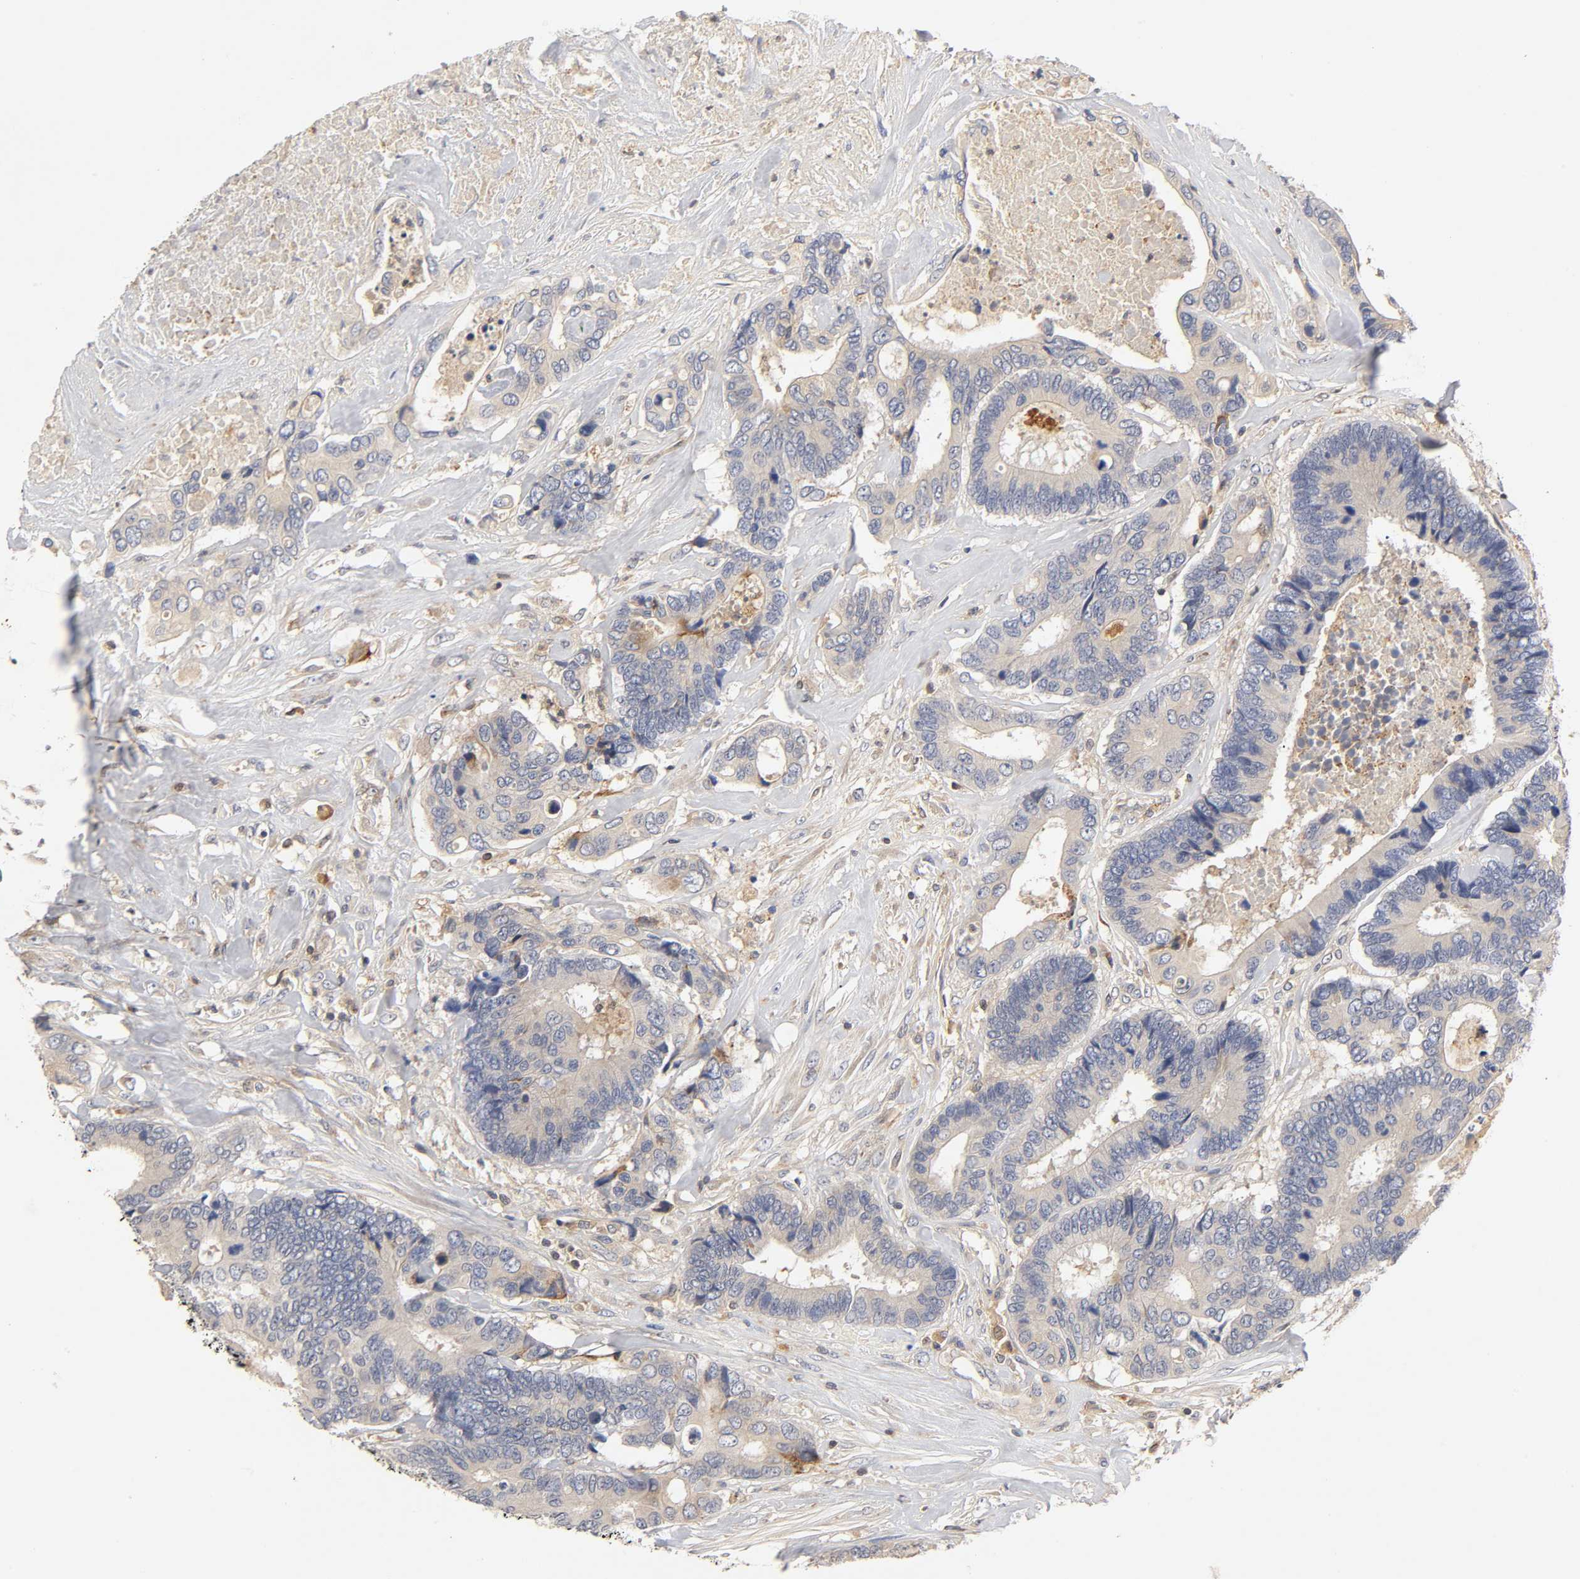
{"staining": {"intensity": "weak", "quantity": "25%-75%", "location": "cytoplasmic/membranous"}, "tissue": "colorectal cancer", "cell_type": "Tumor cells", "image_type": "cancer", "snomed": [{"axis": "morphology", "description": "Adenocarcinoma, NOS"}, {"axis": "topography", "description": "Rectum"}], "caption": "Weak cytoplasmic/membranous positivity for a protein is appreciated in approximately 25%-75% of tumor cells of adenocarcinoma (colorectal) using IHC.", "gene": "RHOA", "patient": {"sex": "male", "age": 55}}